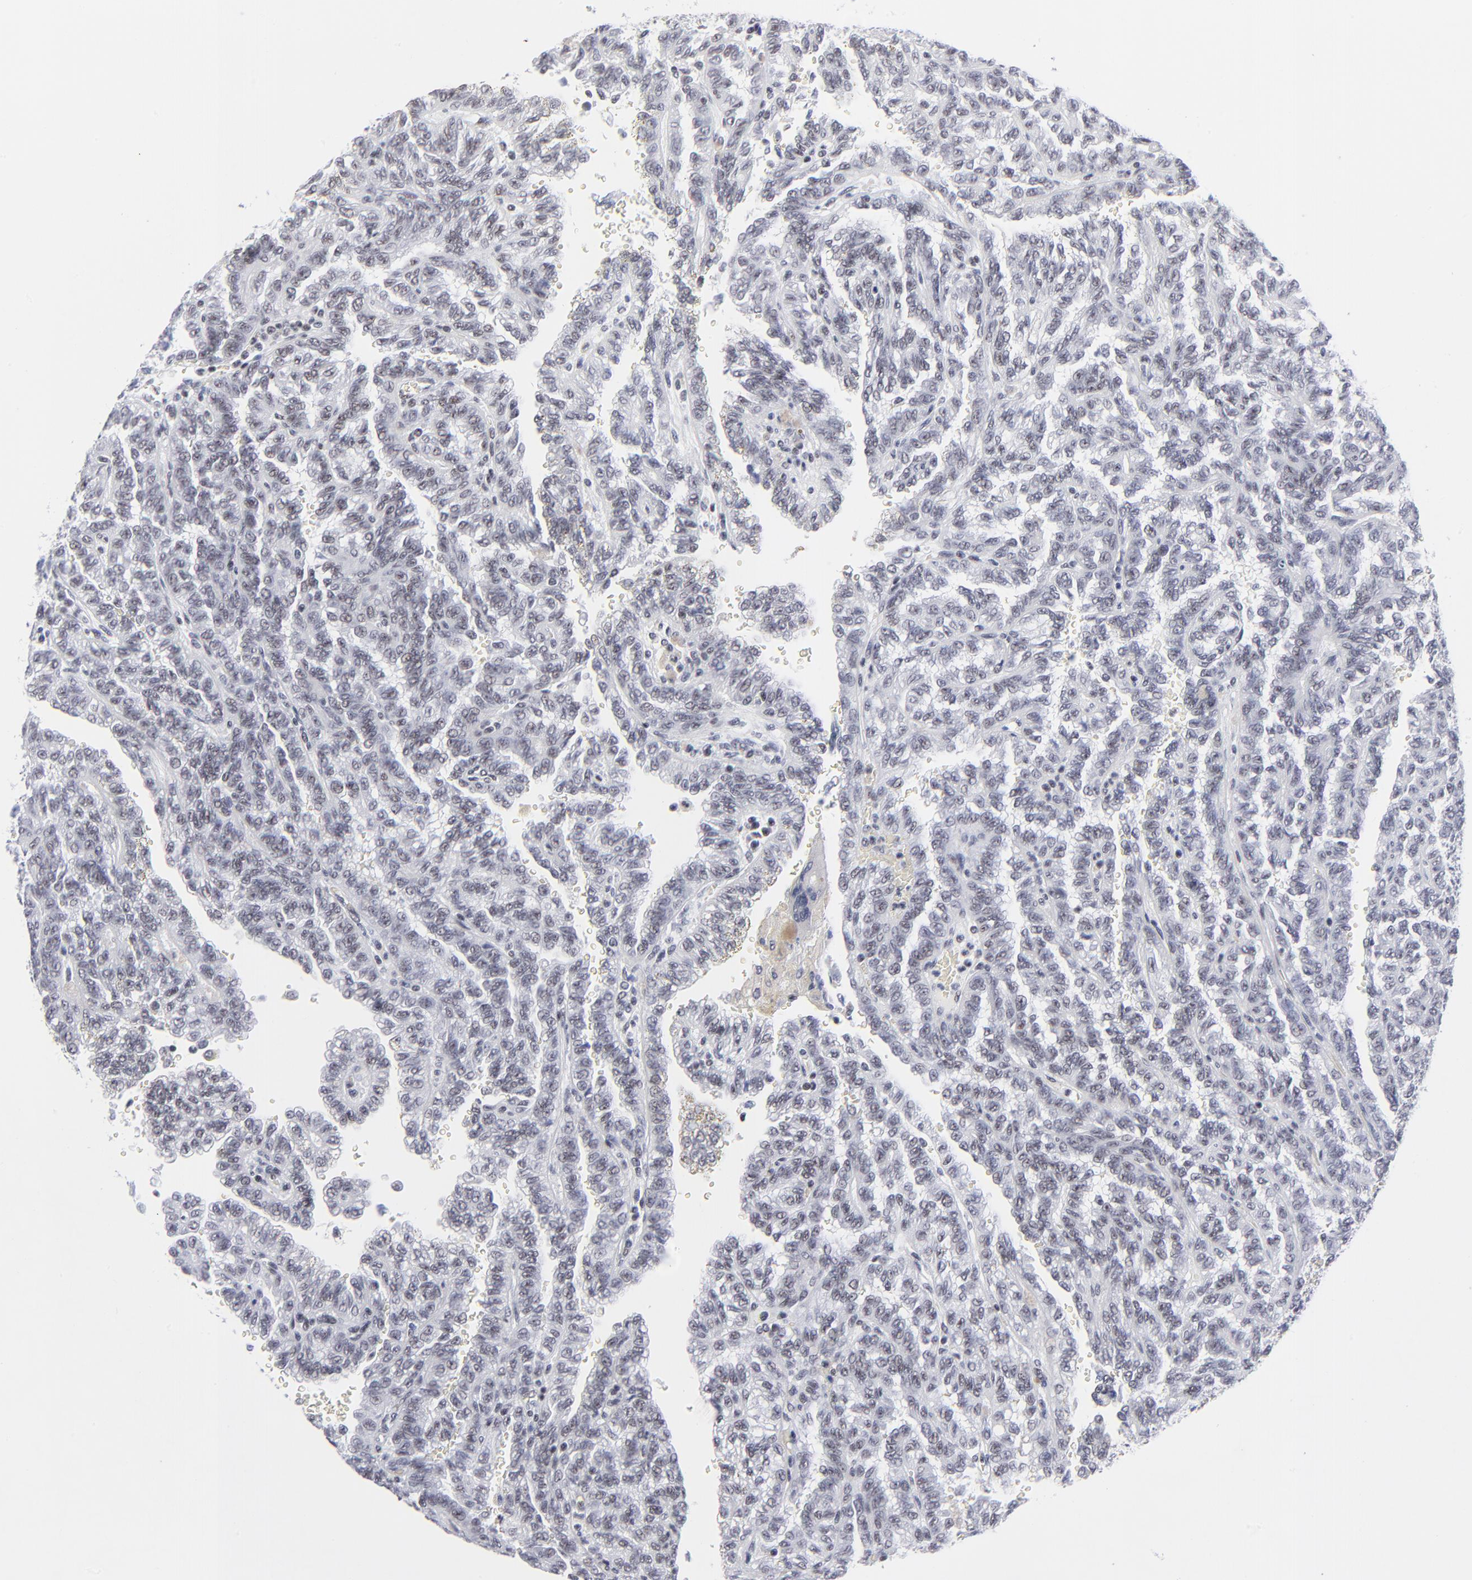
{"staining": {"intensity": "weak", "quantity": "25%-75%", "location": "nuclear"}, "tissue": "renal cancer", "cell_type": "Tumor cells", "image_type": "cancer", "snomed": [{"axis": "morphology", "description": "Inflammation, NOS"}, {"axis": "morphology", "description": "Adenocarcinoma, NOS"}, {"axis": "topography", "description": "Kidney"}], "caption": "Immunohistochemistry (DAB (3,3'-diaminobenzidine)) staining of human renal cancer reveals weak nuclear protein staining in about 25%-75% of tumor cells. The protein of interest is stained brown, and the nuclei are stained in blue (DAB (3,3'-diaminobenzidine) IHC with brightfield microscopy, high magnification).", "gene": "SP2", "patient": {"sex": "male", "age": 68}}